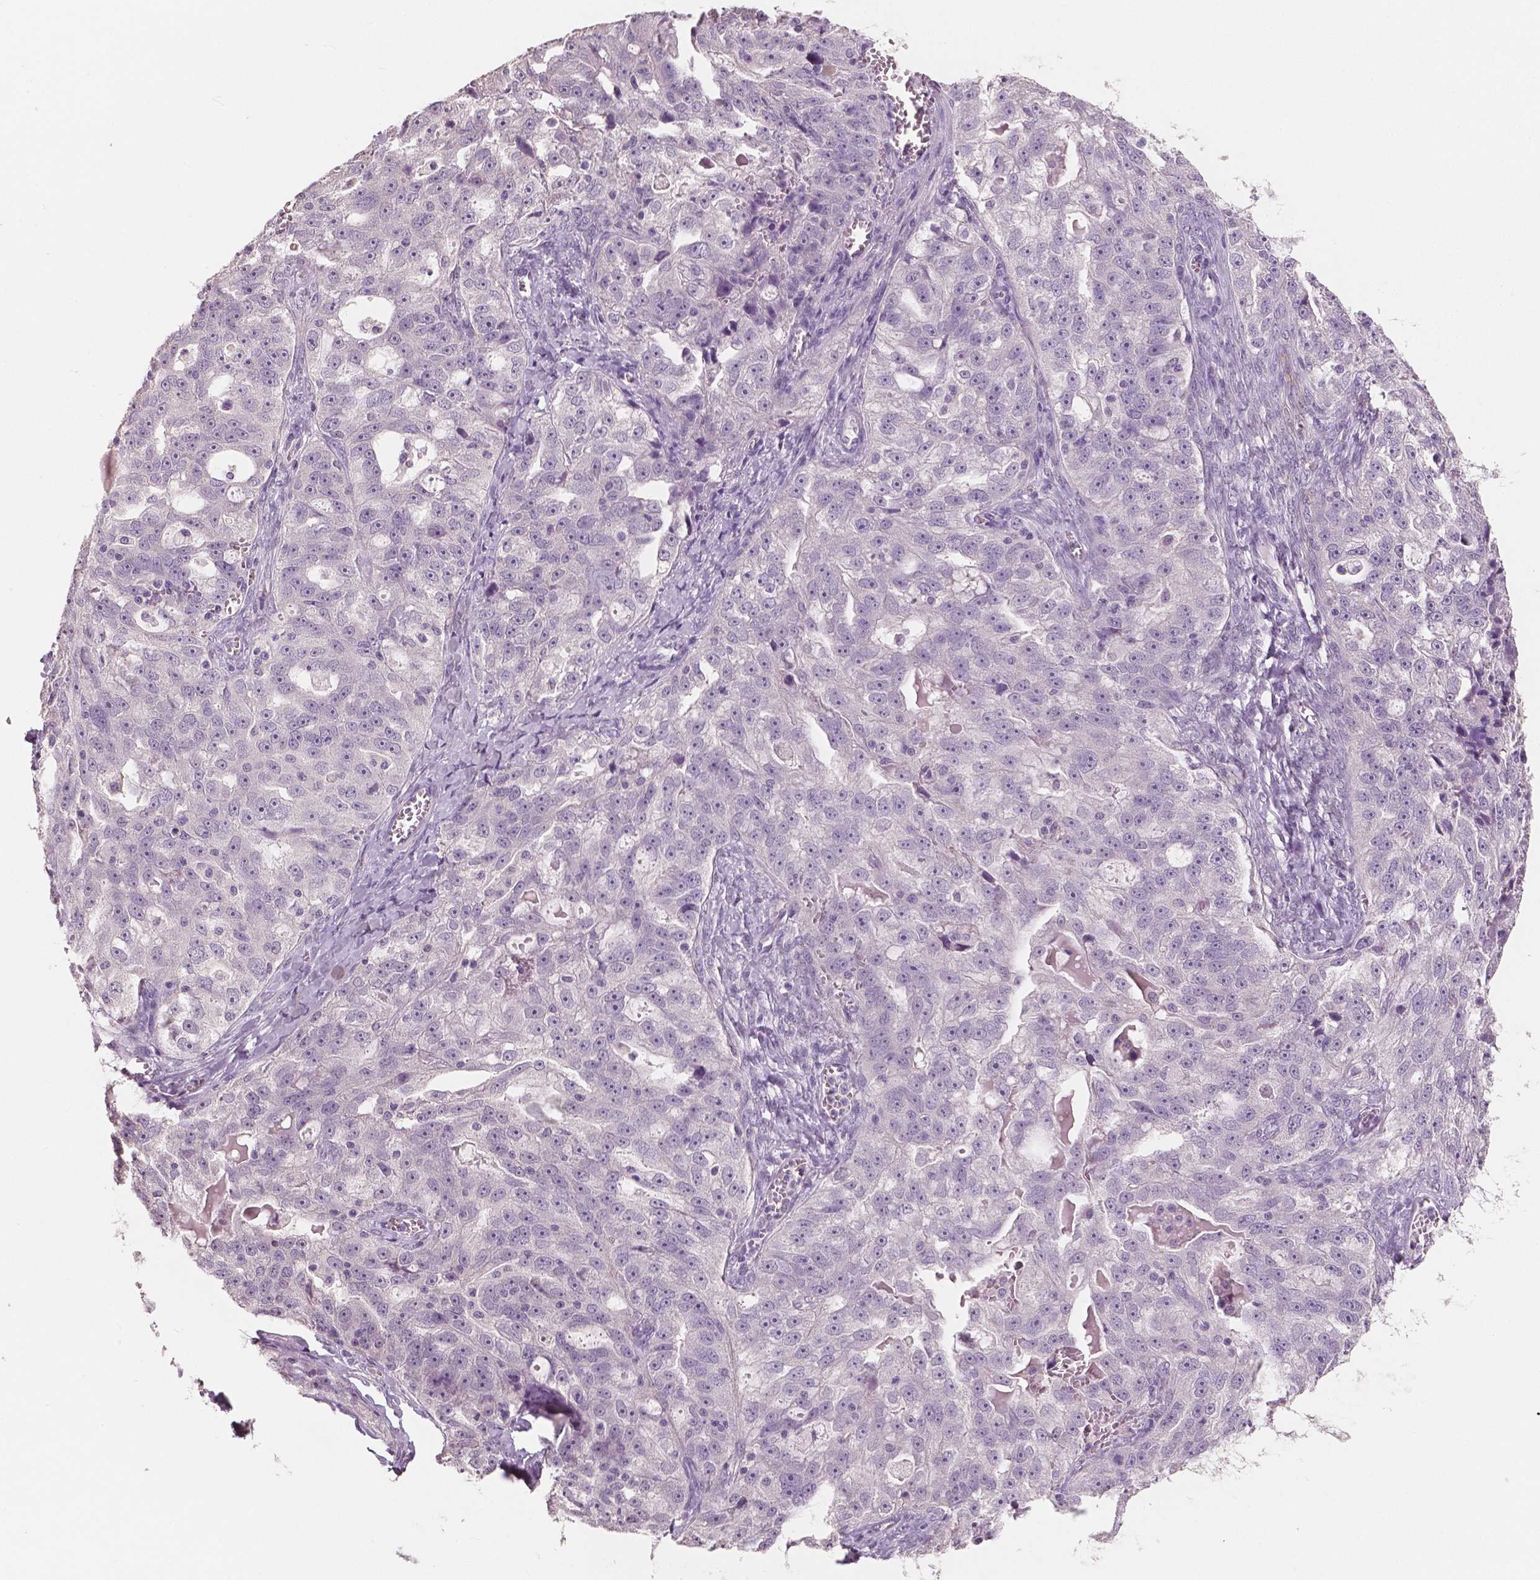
{"staining": {"intensity": "negative", "quantity": "none", "location": "none"}, "tissue": "ovarian cancer", "cell_type": "Tumor cells", "image_type": "cancer", "snomed": [{"axis": "morphology", "description": "Cystadenocarcinoma, serous, NOS"}, {"axis": "topography", "description": "Ovary"}], "caption": "This is an IHC micrograph of human ovarian cancer (serous cystadenocarcinoma). There is no positivity in tumor cells.", "gene": "NECAB1", "patient": {"sex": "female", "age": 51}}